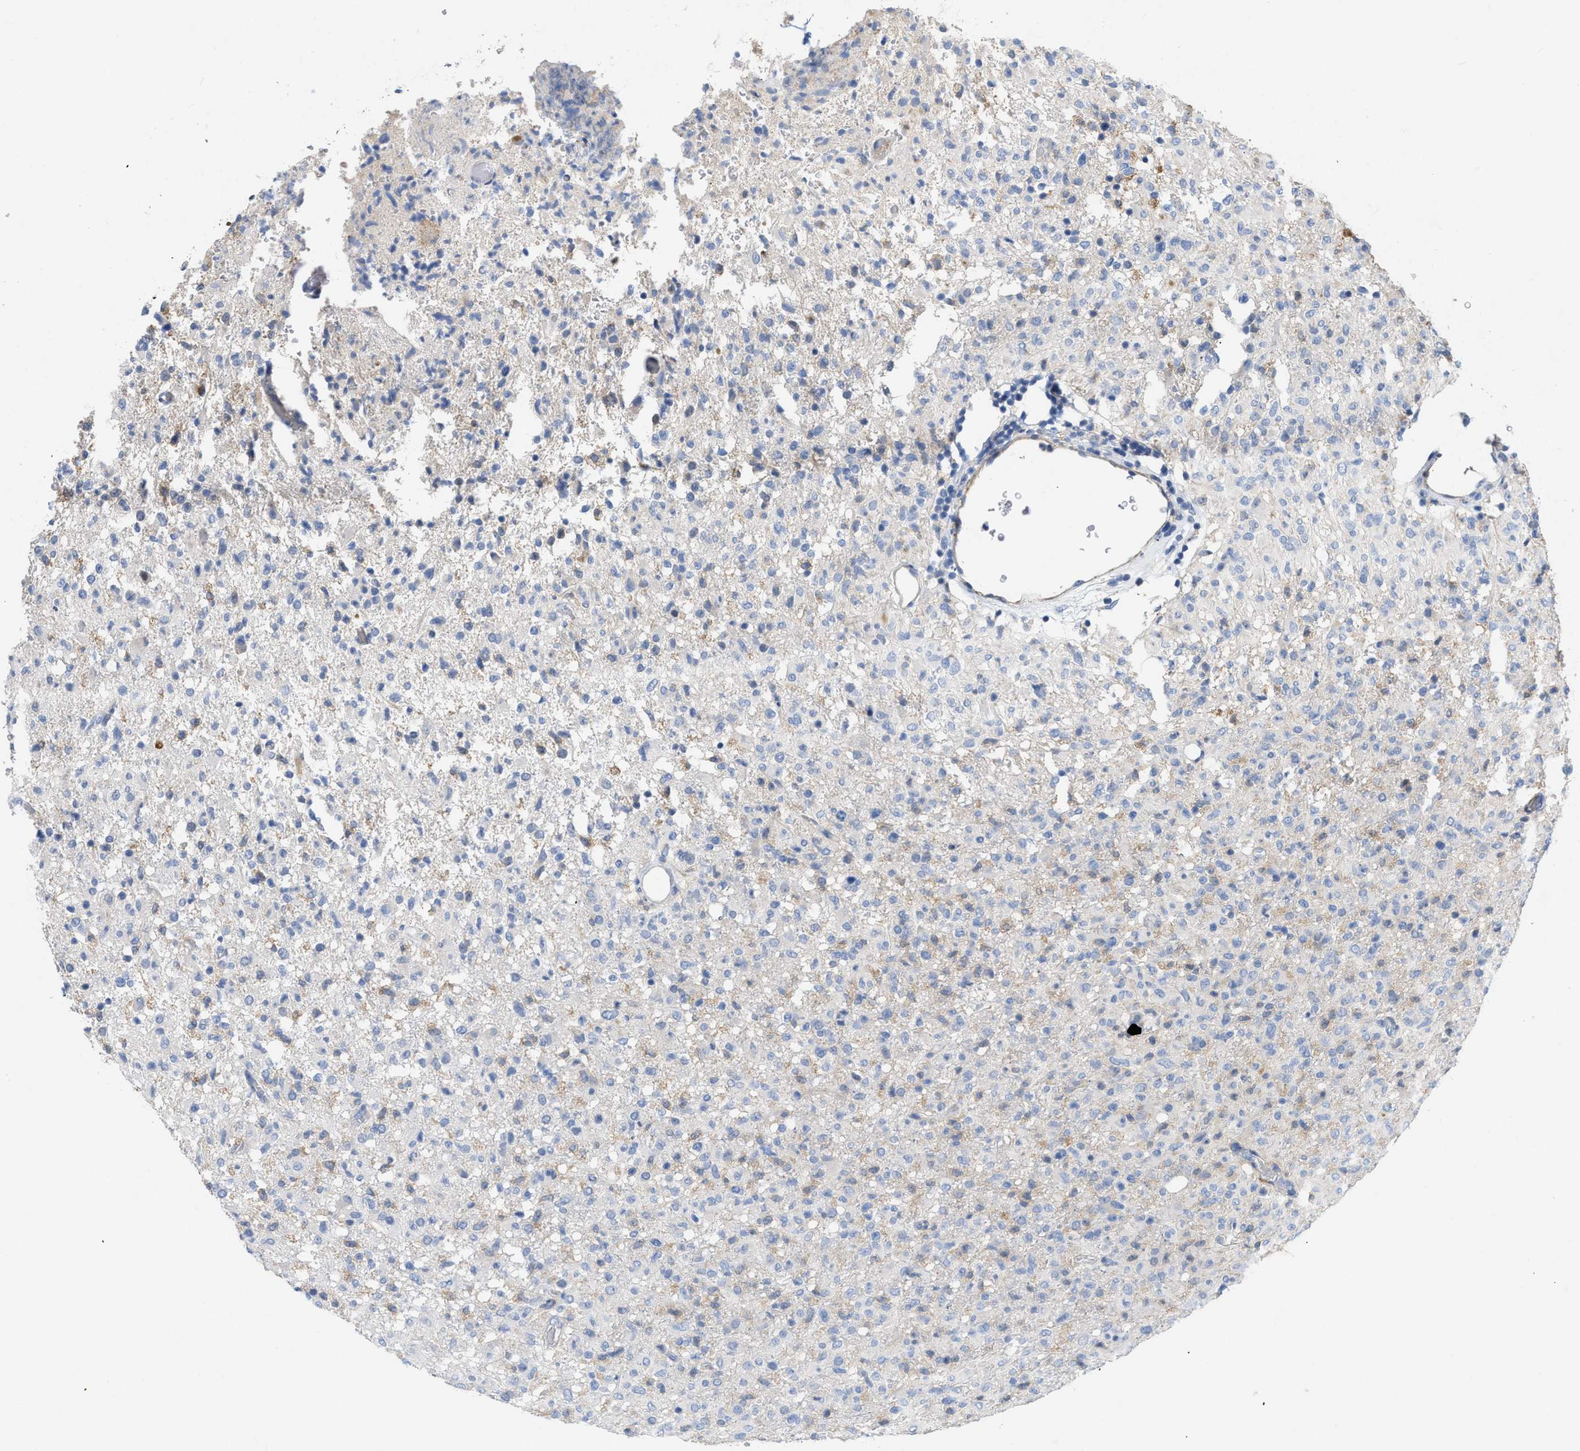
{"staining": {"intensity": "negative", "quantity": "none", "location": "none"}, "tissue": "glioma", "cell_type": "Tumor cells", "image_type": "cancer", "snomed": [{"axis": "morphology", "description": "Glioma, malignant, High grade"}, {"axis": "topography", "description": "Brain"}], "caption": "This is an immunohistochemistry histopathology image of glioma. There is no expression in tumor cells.", "gene": "TMEM131", "patient": {"sex": "female", "age": 57}}